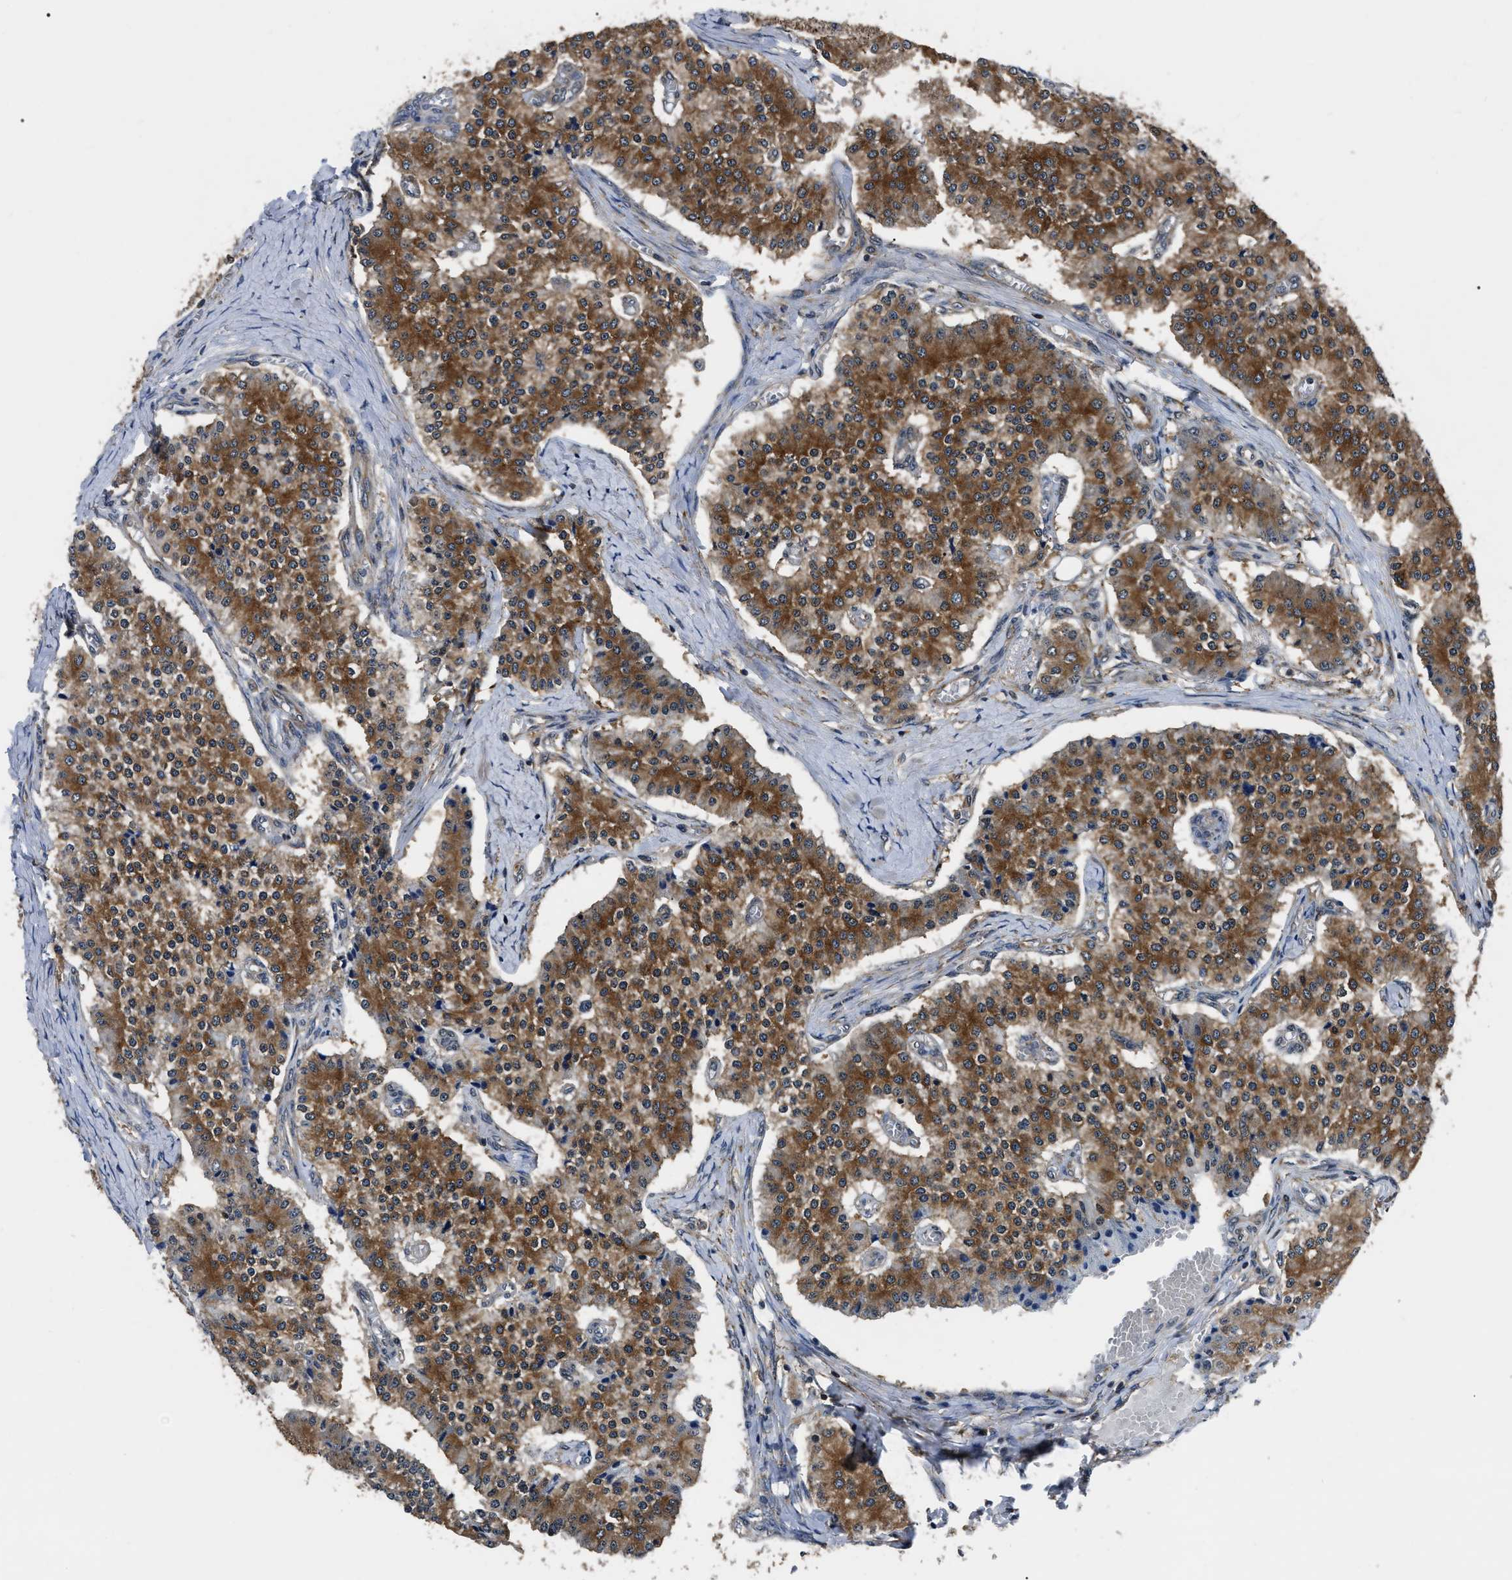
{"staining": {"intensity": "strong", "quantity": ">75%", "location": "cytoplasmic/membranous"}, "tissue": "carcinoid", "cell_type": "Tumor cells", "image_type": "cancer", "snomed": [{"axis": "morphology", "description": "Carcinoid, malignant, NOS"}, {"axis": "topography", "description": "Colon"}], "caption": "Human carcinoid (malignant) stained with a brown dye reveals strong cytoplasmic/membranous positive staining in approximately >75% of tumor cells.", "gene": "GET4", "patient": {"sex": "female", "age": 52}}